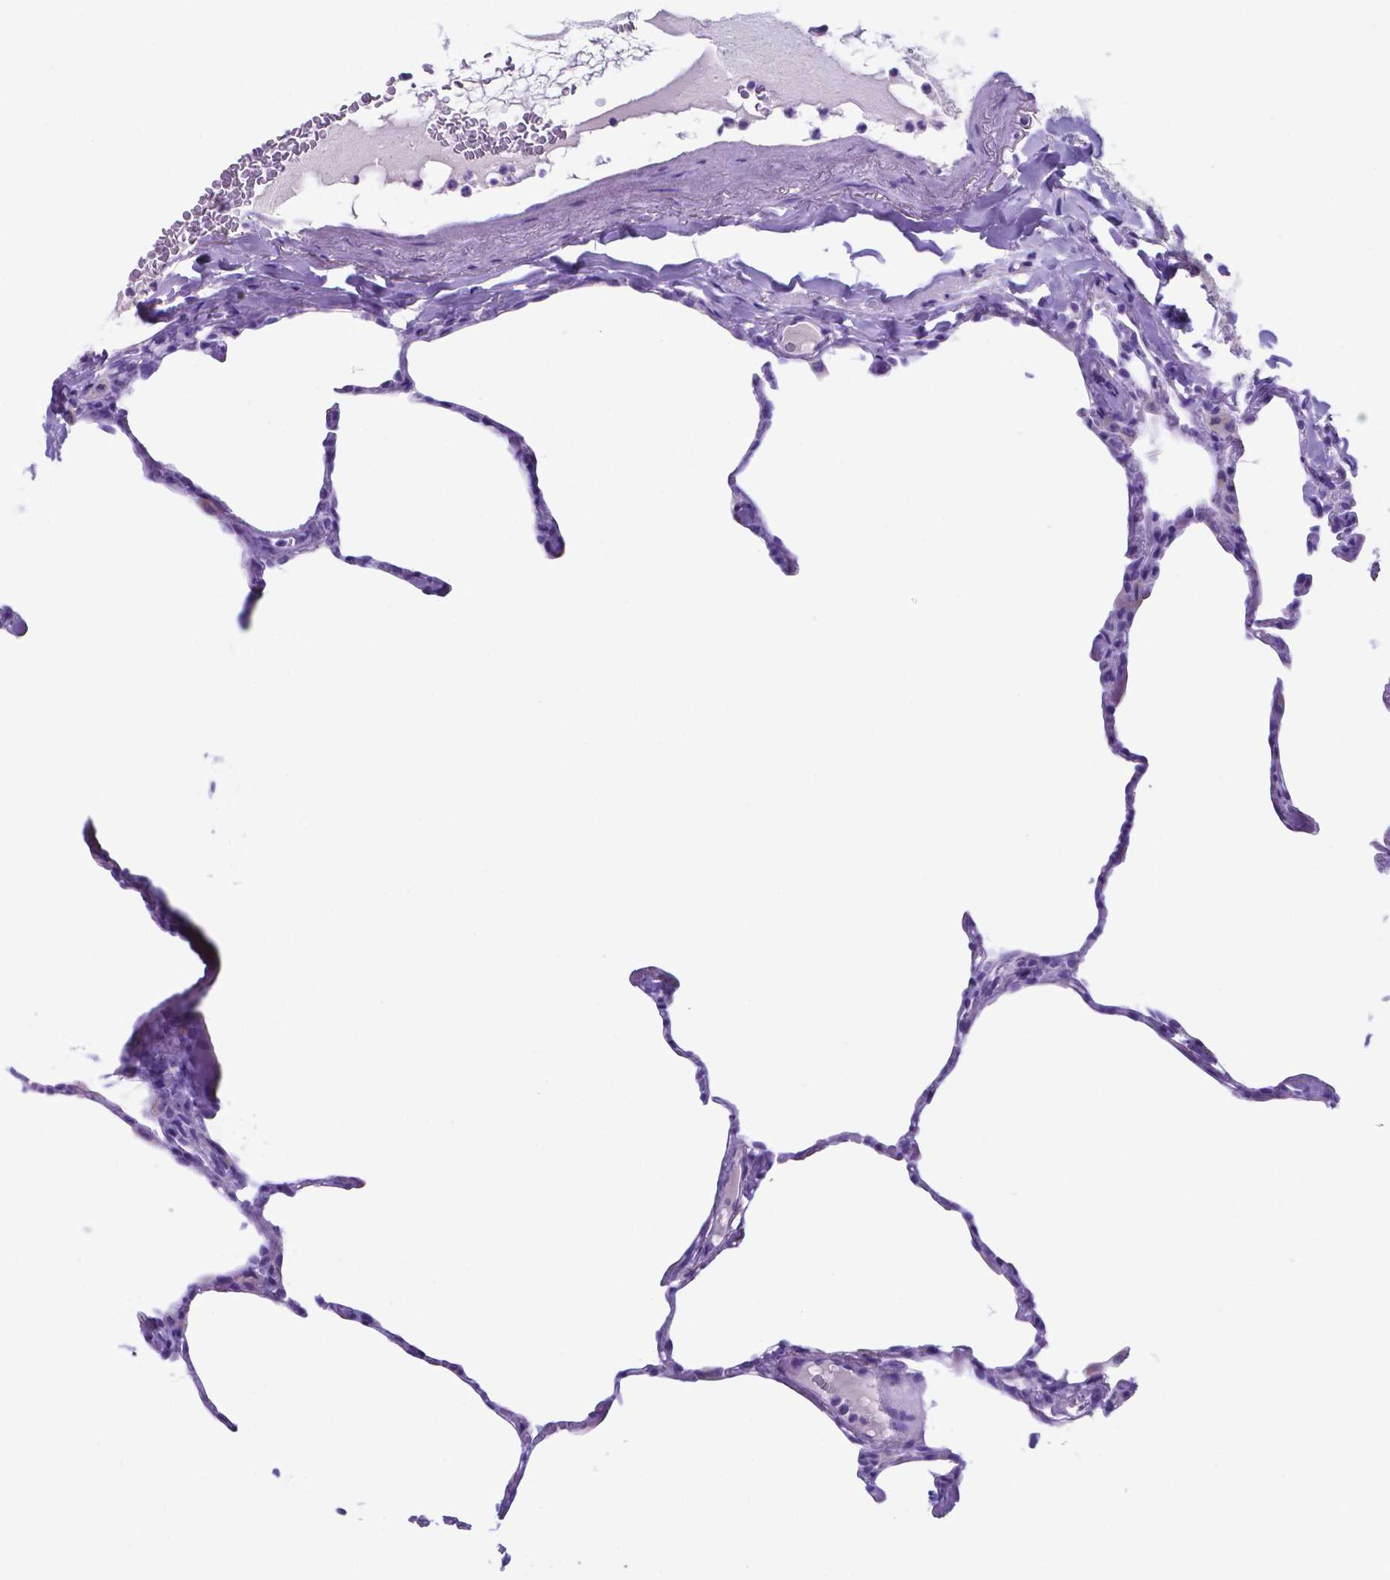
{"staining": {"intensity": "negative", "quantity": "none", "location": "none"}, "tissue": "lung", "cell_type": "Alveolar cells", "image_type": "normal", "snomed": [{"axis": "morphology", "description": "Normal tissue, NOS"}, {"axis": "topography", "description": "Lung"}], "caption": "Immunohistochemical staining of normal lung displays no significant staining in alveolar cells.", "gene": "DNAAF8", "patient": {"sex": "male", "age": 65}}